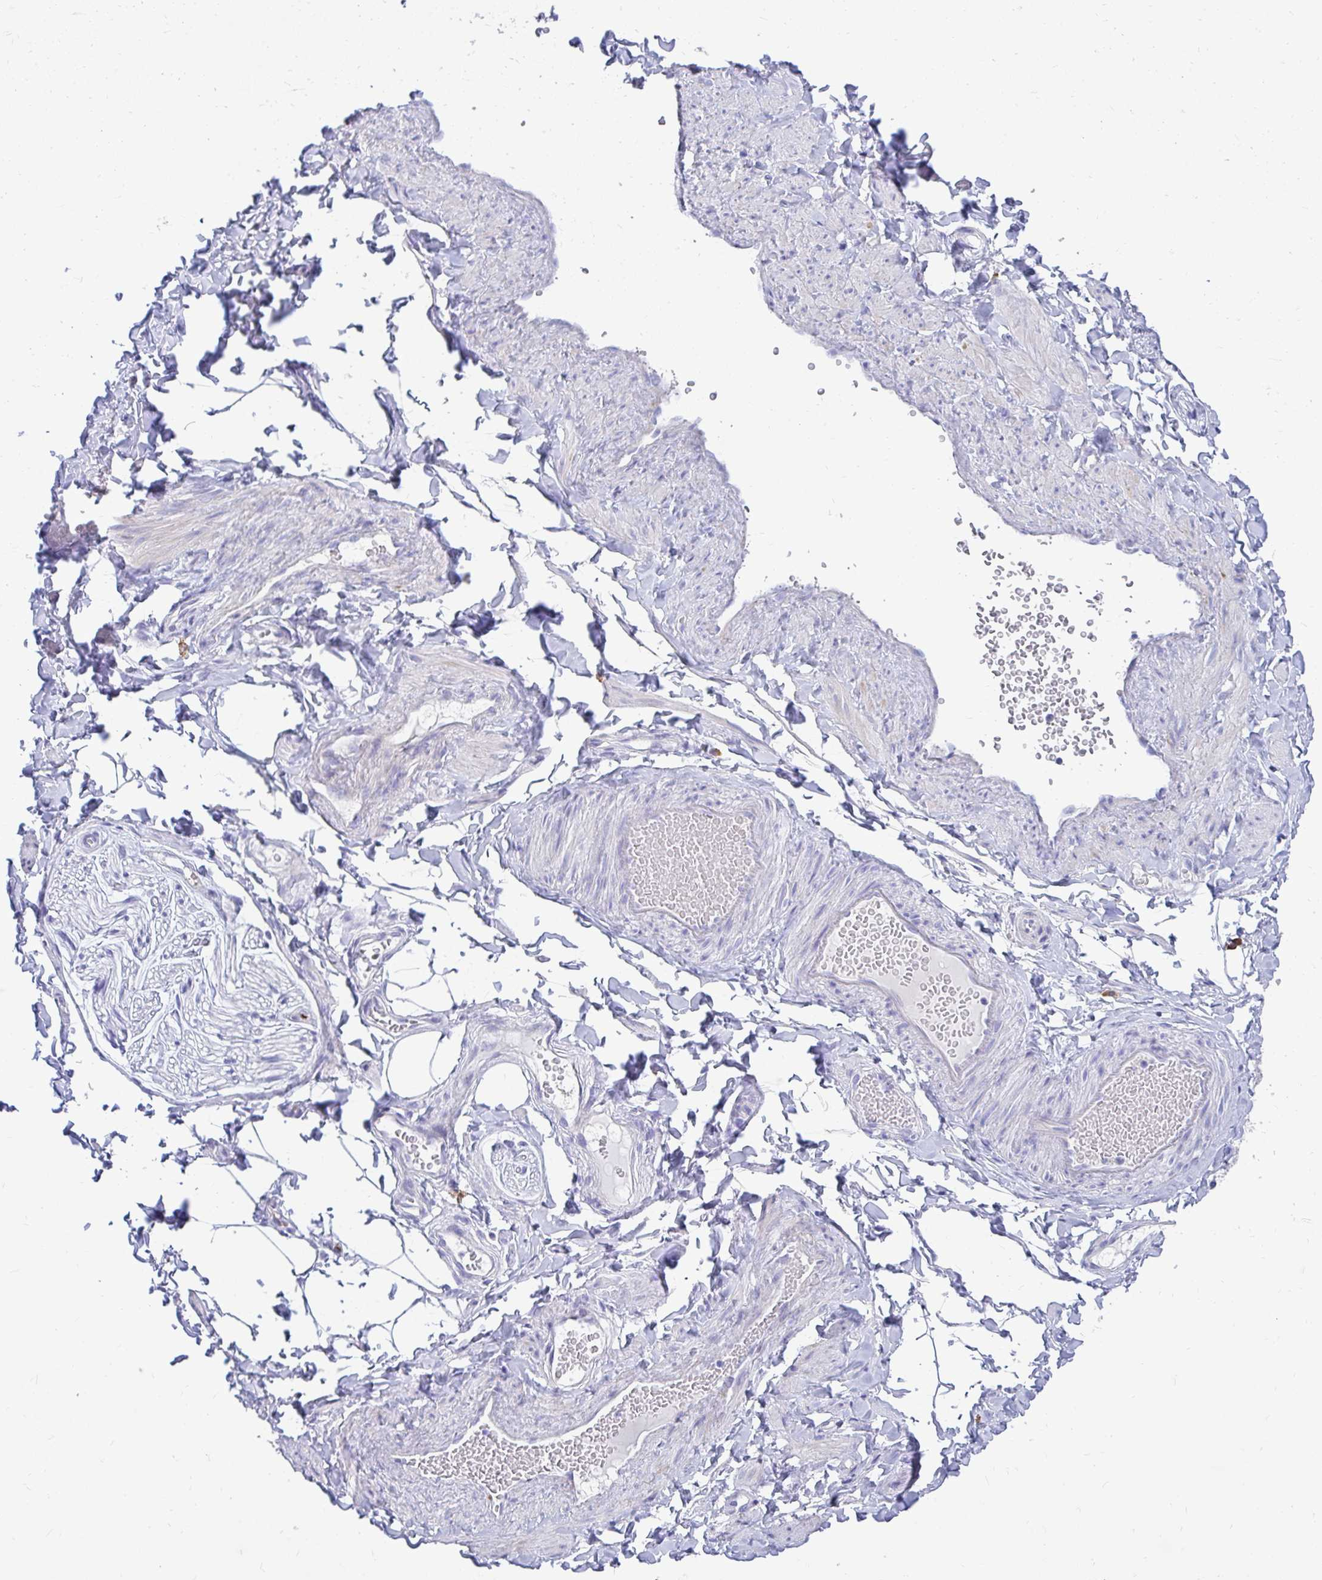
{"staining": {"intensity": "negative", "quantity": "none", "location": "none"}, "tissue": "adipose tissue", "cell_type": "Adipocytes", "image_type": "normal", "snomed": [{"axis": "morphology", "description": "Normal tissue, NOS"}, {"axis": "topography", "description": "Soft tissue"}, {"axis": "topography", "description": "Adipose tissue"}, {"axis": "topography", "description": "Vascular tissue"}, {"axis": "topography", "description": "Peripheral nerve tissue"}], "caption": "A high-resolution image shows immunohistochemistry staining of unremarkable adipose tissue, which shows no significant positivity in adipocytes.", "gene": "TSBP1", "patient": {"sex": "male", "age": 29}}